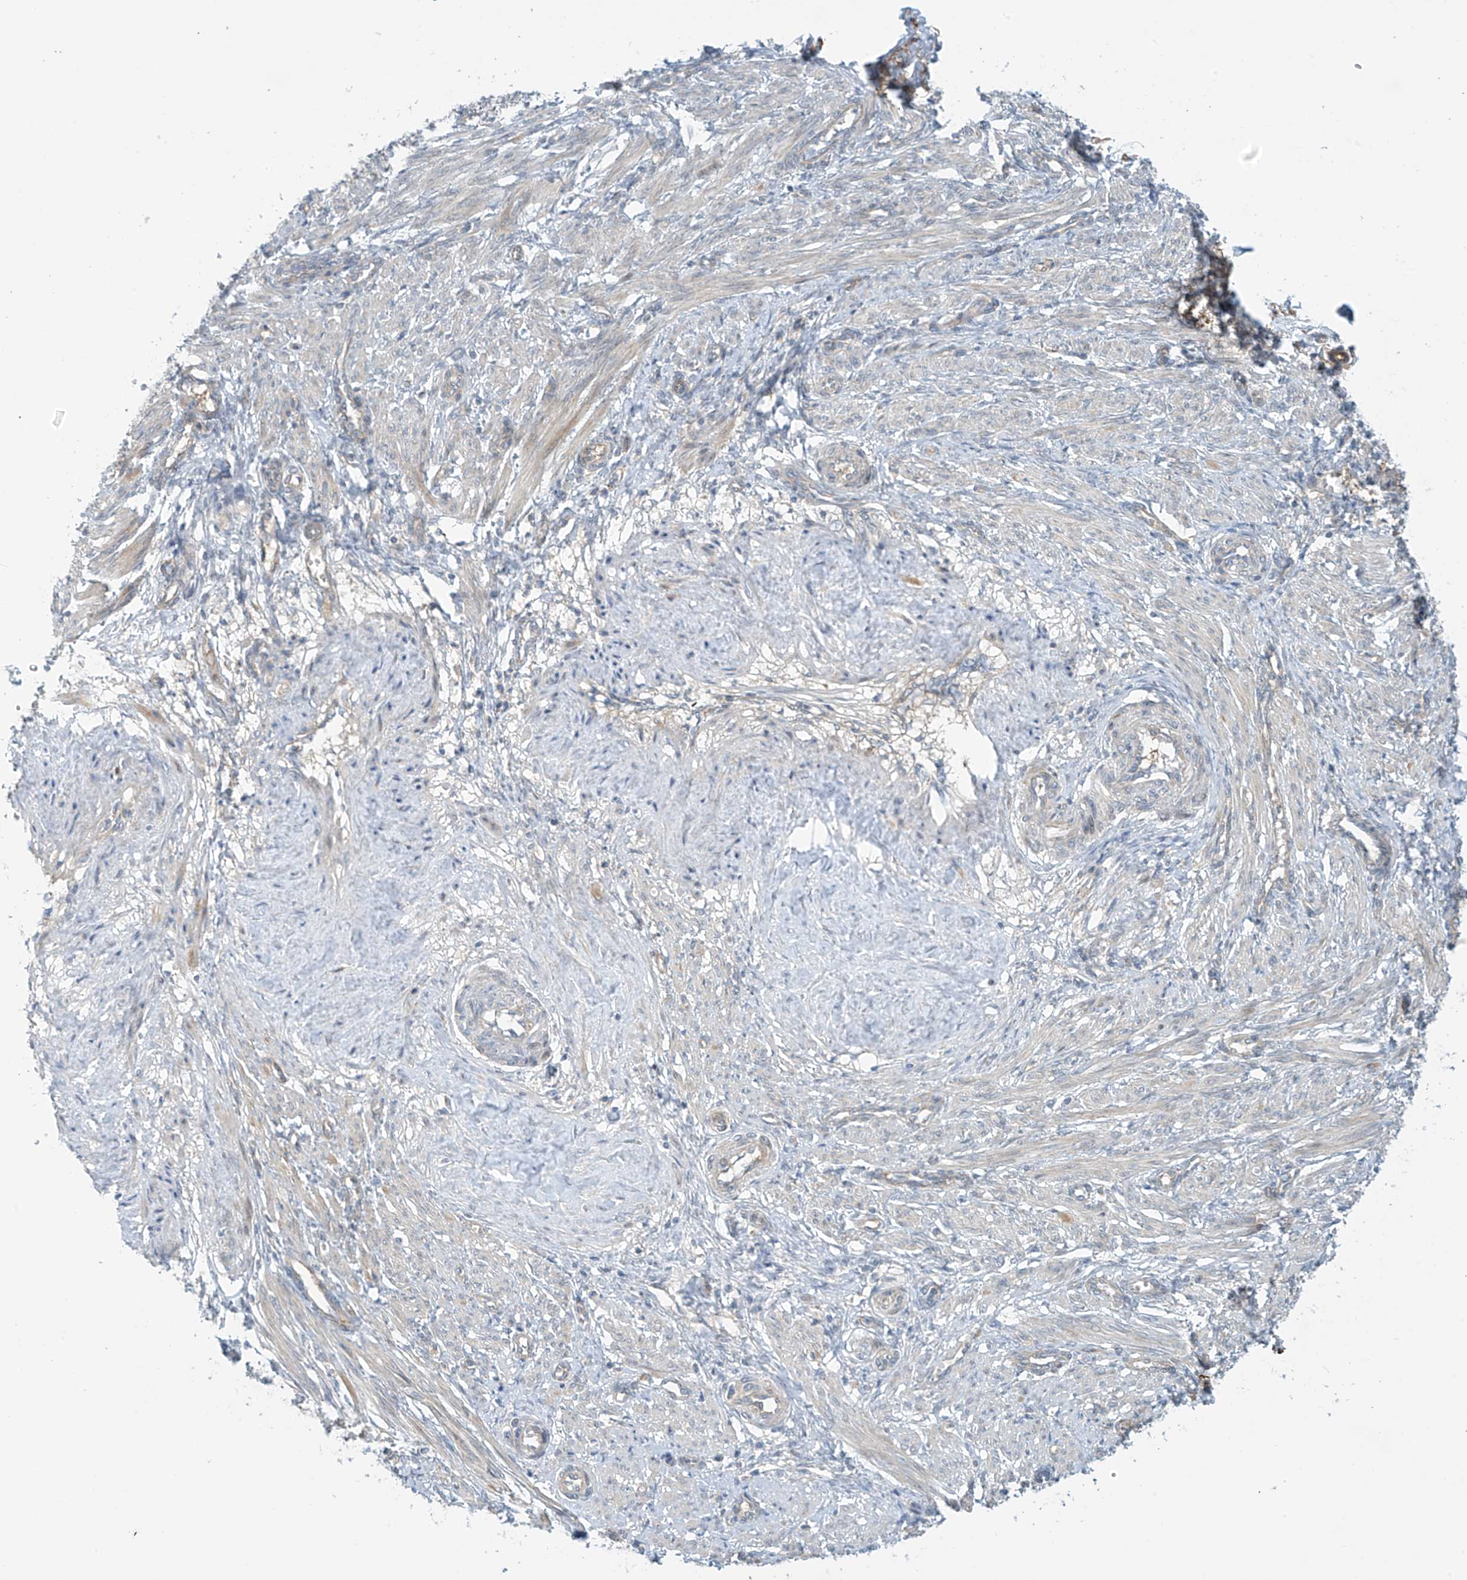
{"staining": {"intensity": "moderate", "quantity": "<25%", "location": "cytoplasmic/membranous"}, "tissue": "smooth muscle", "cell_type": "Smooth muscle cells", "image_type": "normal", "snomed": [{"axis": "morphology", "description": "Normal tissue, NOS"}, {"axis": "topography", "description": "Endometrium"}], "caption": "Smooth muscle stained with a brown dye demonstrates moderate cytoplasmic/membranous positive expression in approximately <25% of smooth muscle cells.", "gene": "FSD1L", "patient": {"sex": "female", "age": 33}}